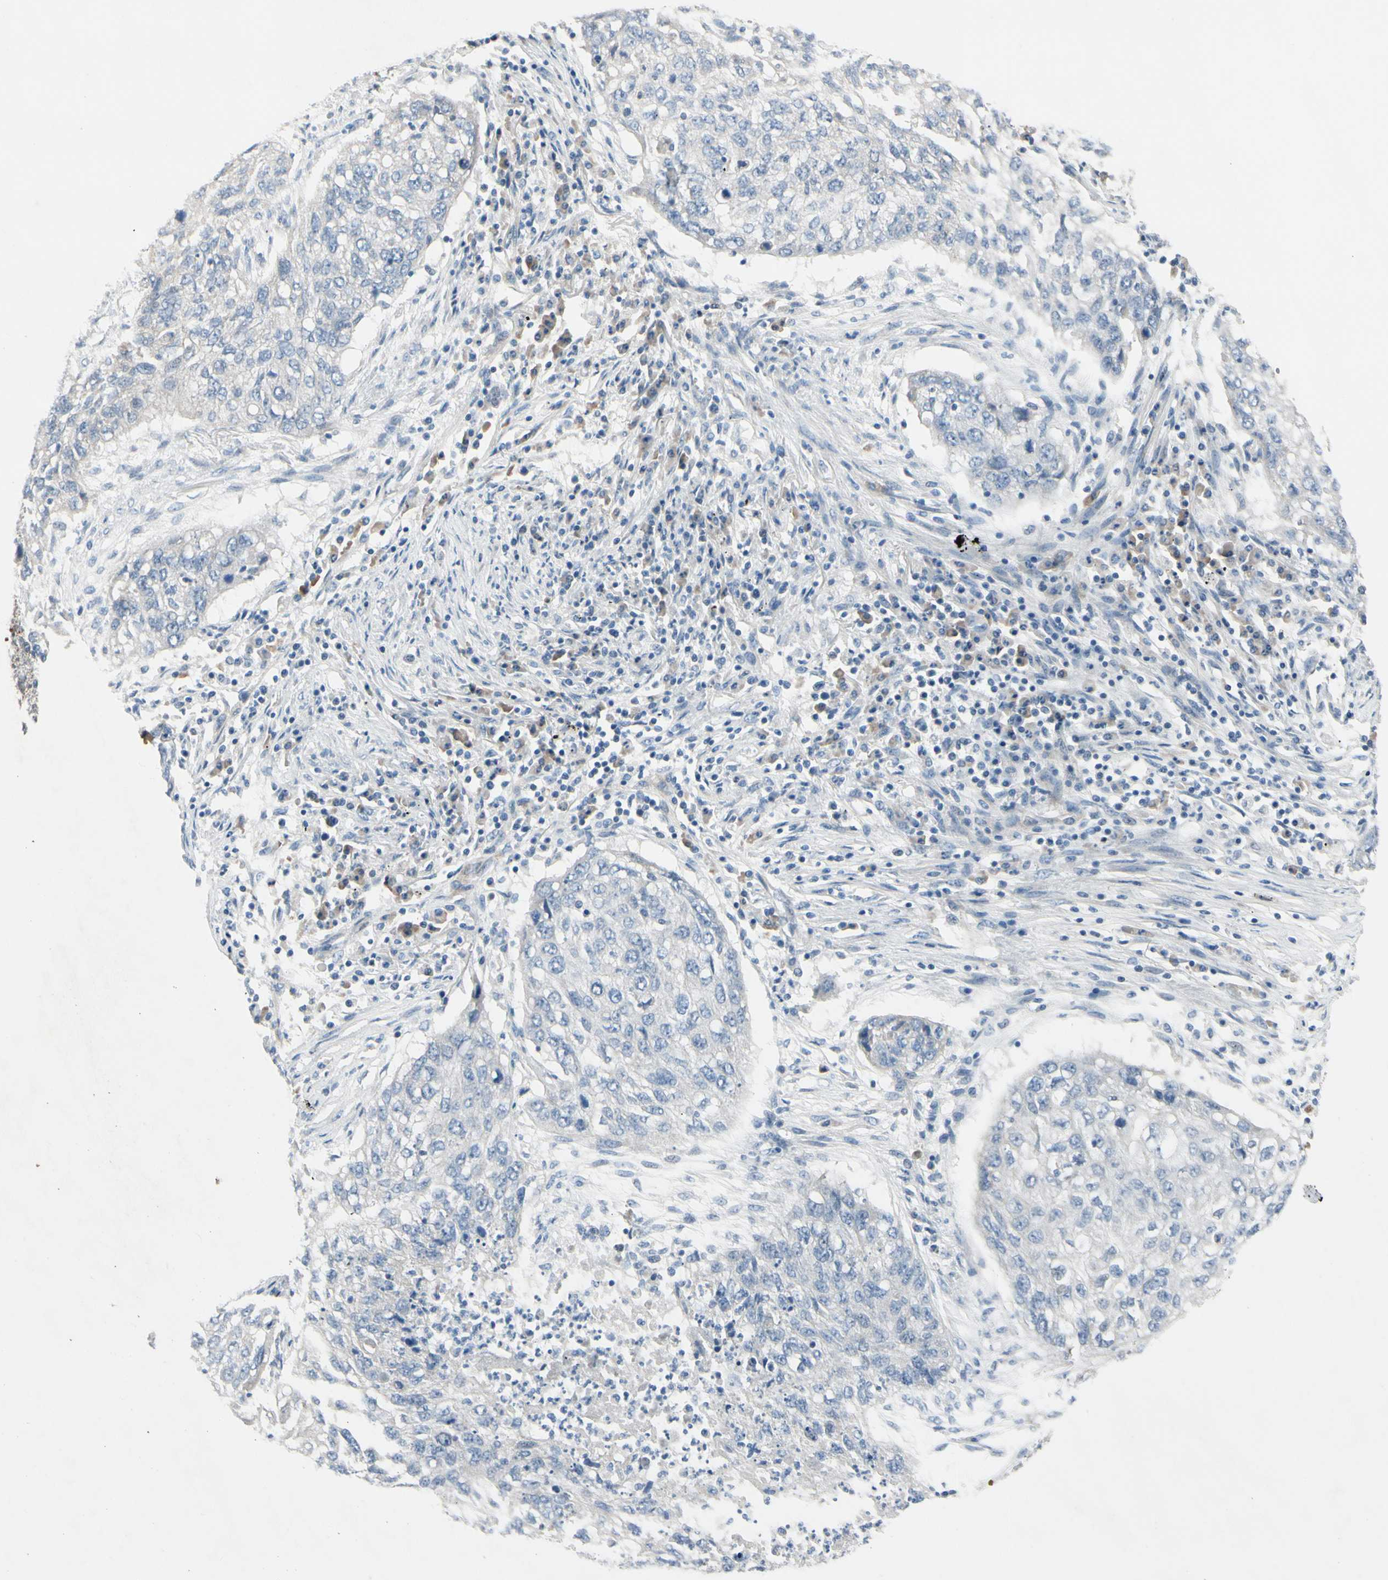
{"staining": {"intensity": "negative", "quantity": "none", "location": "none"}, "tissue": "lung cancer", "cell_type": "Tumor cells", "image_type": "cancer", "snomed": [{"axis": "morphology", "description": "Squamous cell carcinoma, NOS"}, {"axis": "topography", "description": "Lung"}], "caption": "DAB immunohistochemical staining of human lung cancer (squamous cell carcinoma) shows no significant expression in tumor cells.", "gene": "MAP2", "patient": {"sex": "female", "age": 63}}